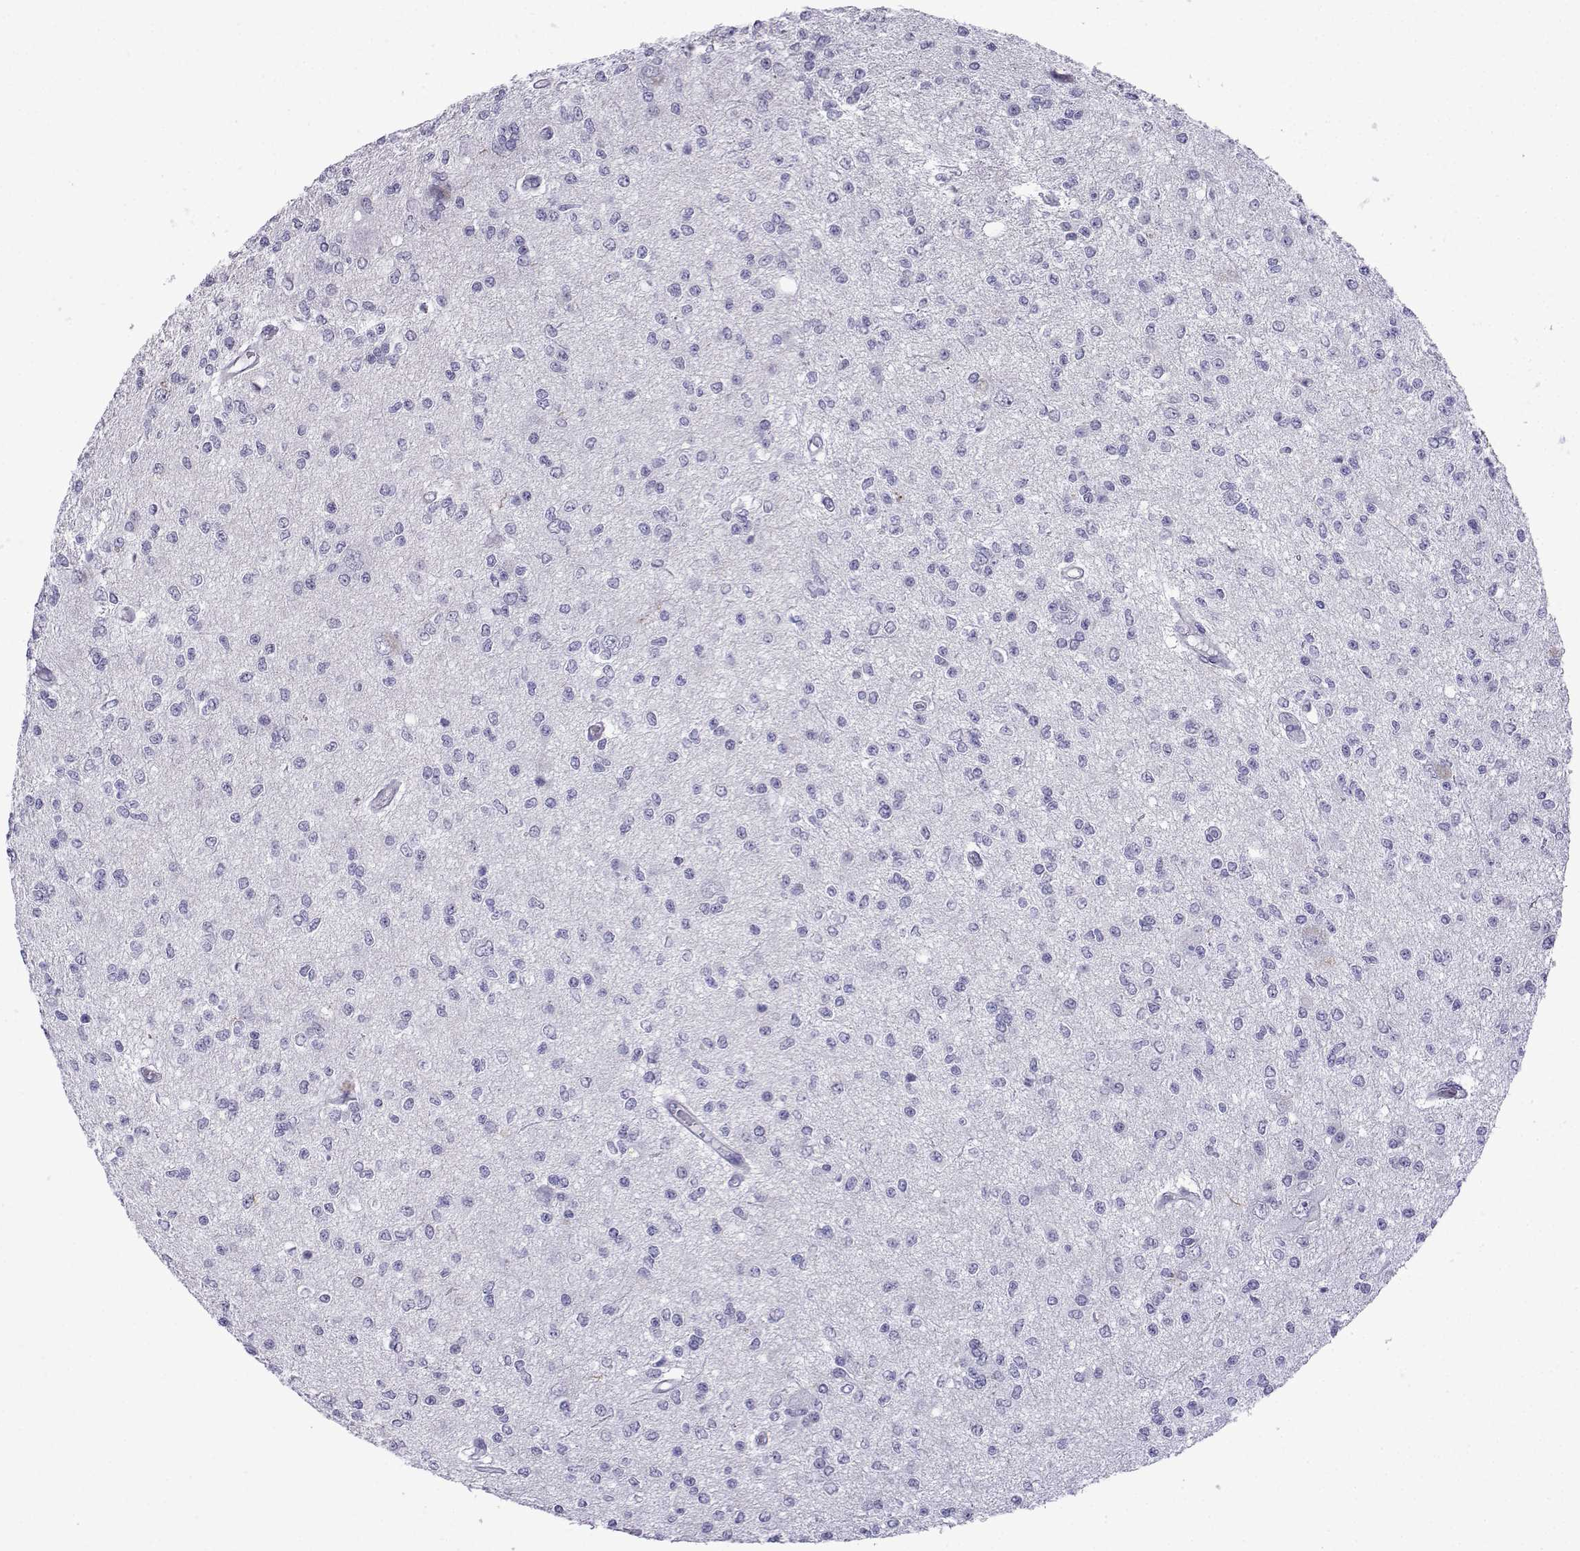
{"staining": {"intensity": "negative", "quantity": "none", "location": "none"}, "tissue": "glioma", "cell_type": "Tumor cells", "image_type": "cancer", "snomed": [{"axis": "morphology", "description": "Glioma, malignant, Low grade"}, {"axis": "topography", "description": "Brain"}], "caption": "Glioma was stained to show a protein in brown. There is no significant expression in tumor cells.", "gene": "TRIM46", "patient": {"sex": "male", "age": 67}}